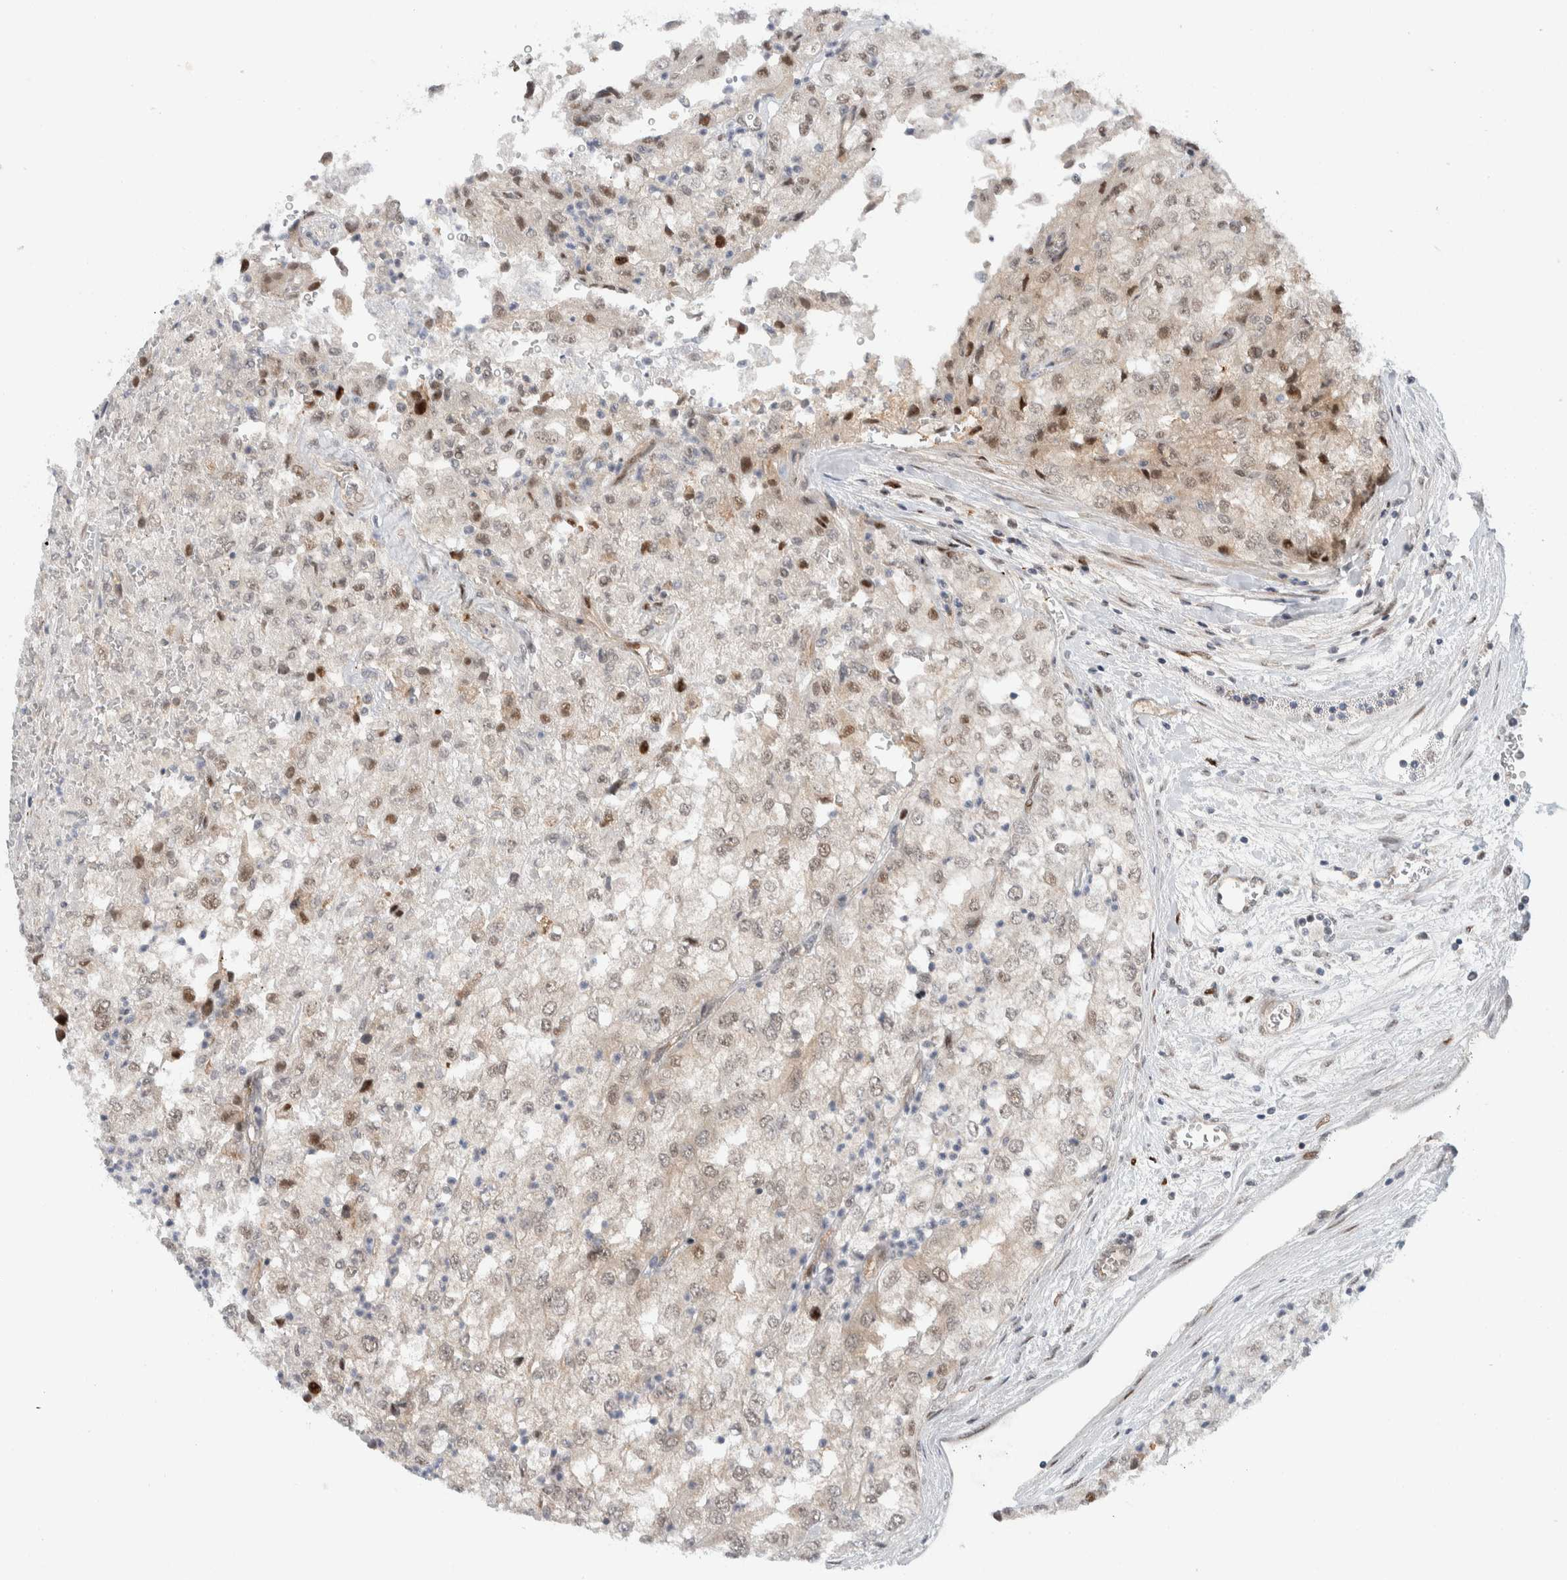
{"staining": {"intensity": "weak", "quantity": "<25%", "location": "nuclear"}, "tissue": "renal cancer", "cell_type": "Tumor cells", "image_type": "cancer", "snomed": [{"axis": "morphology", "description": "Adenocarcinoma, NOS"}, {"axis": "topography", "description": "Kidney"}], "caption": "Tumor cells show no significant positivity in renal cancer.", "gene": "NCR3LG1", "patient": {"sex": "female", "age": 54}}